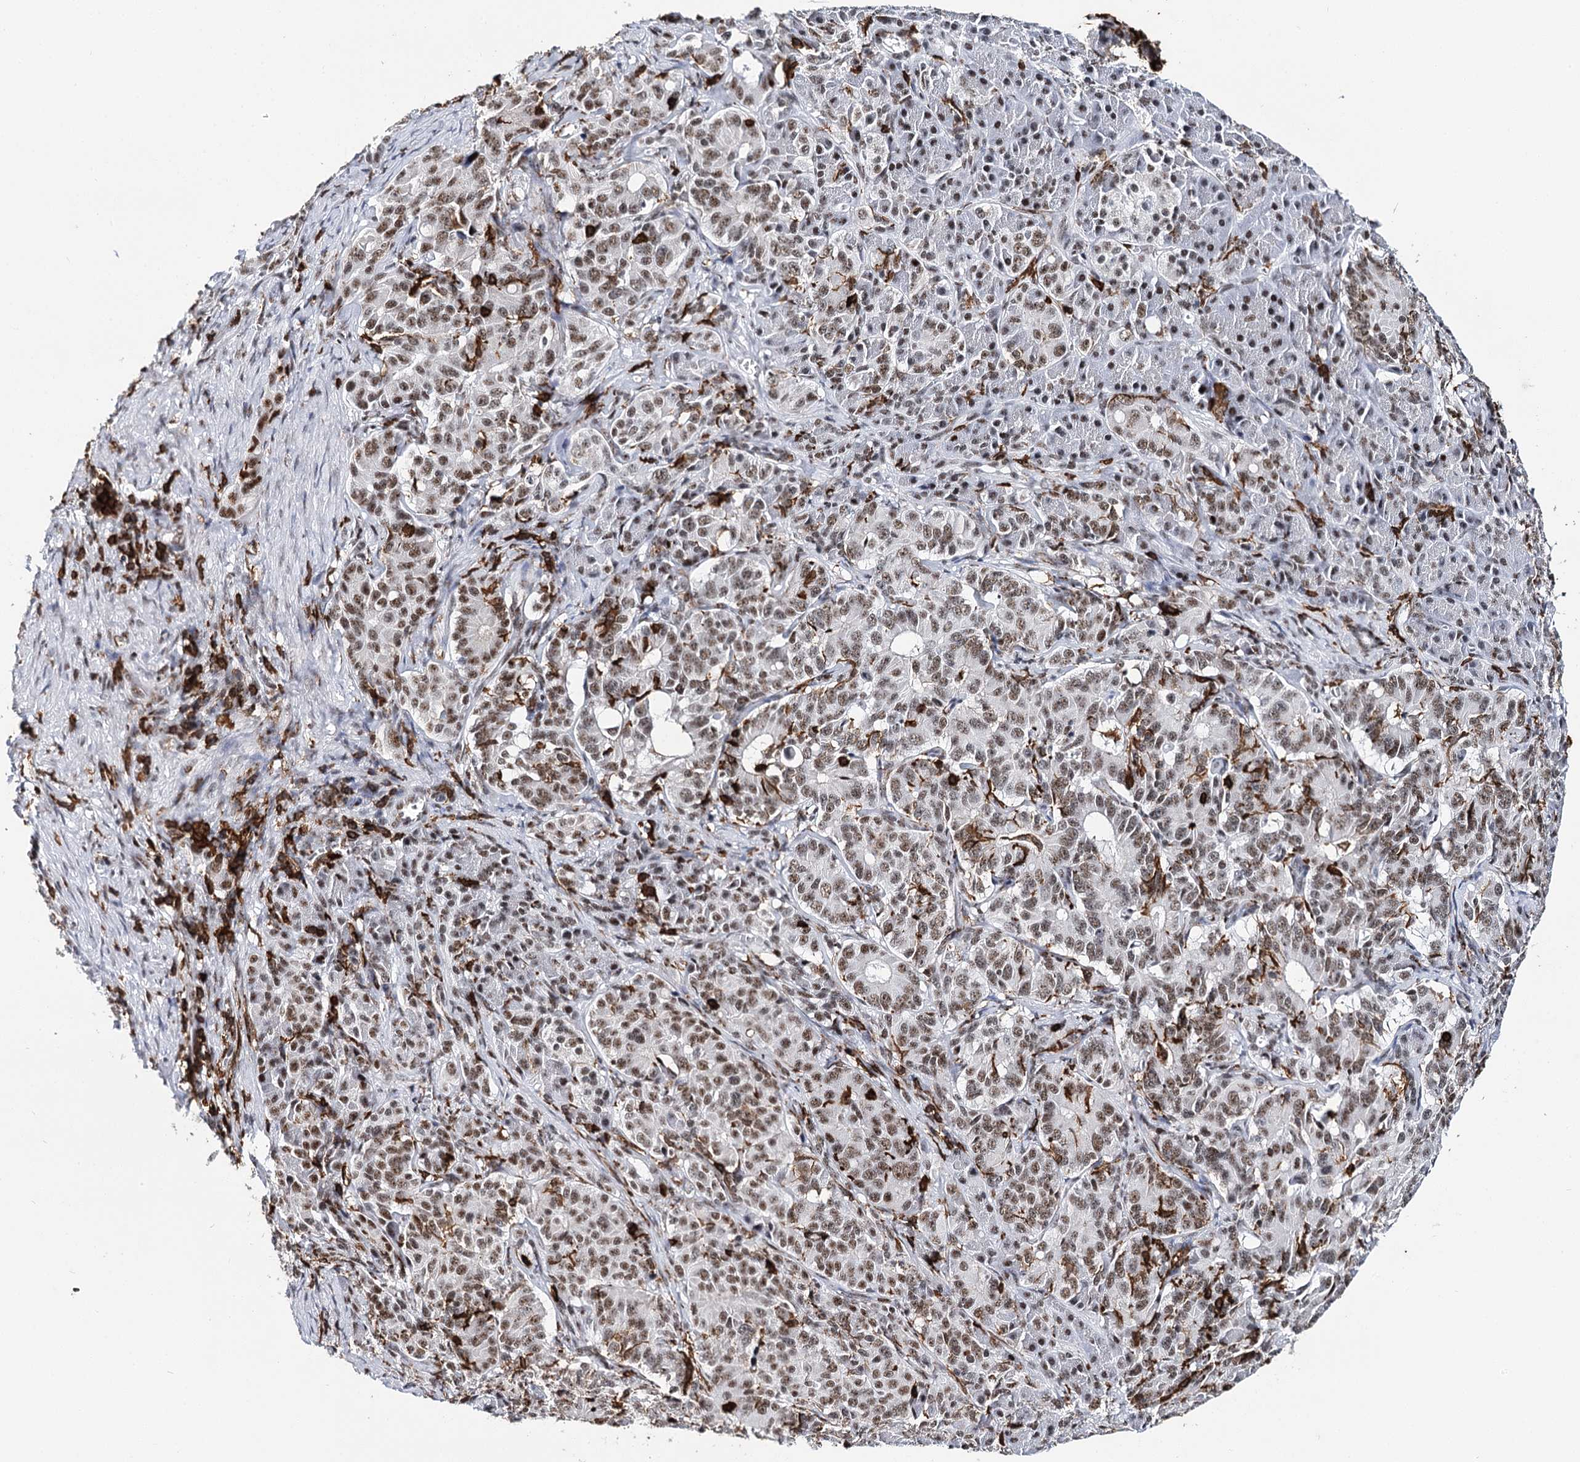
{"staining": {"intensity": "weak", "quantity": "25%-75%", "location": "nuclear"}, "tissue": "pancreatic cancer", "cell_type": "Tumor cells", "image_type": "cancer", "snomed": [{"axis": "morphology", "description": "Adenocarcinoma, NOS"}, {"axis": "topography", "description": "Pancreas"}], "caption": "Protein staining of pancreatic cancer (adenocarcinoma) tissue shows weak nuclear staining in approximately 25%-75% of tumor cells.", "gene": "BARD1", "patient": {"sex": "female", "age": 74}}